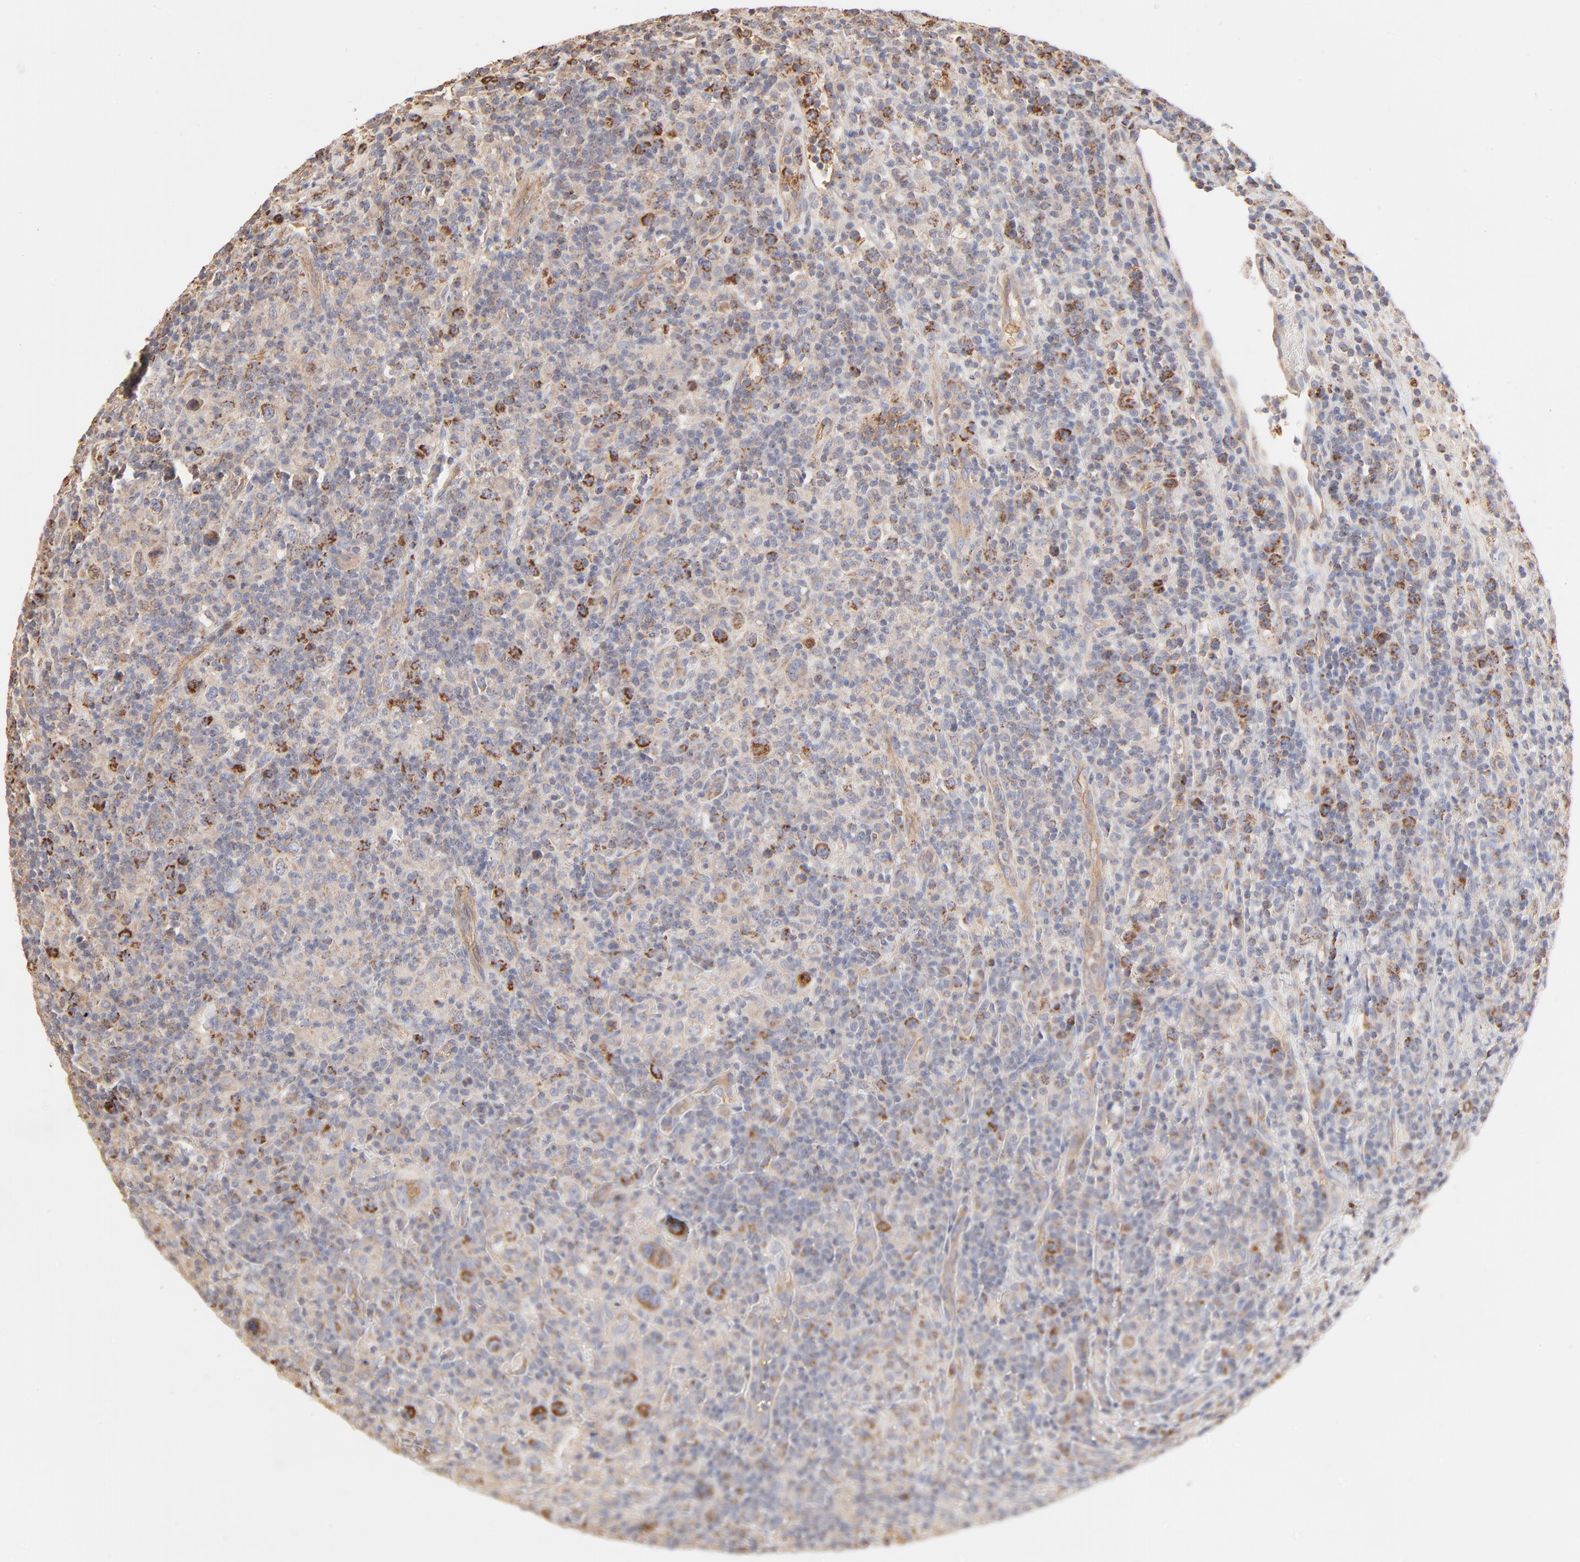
{"staining": {"intensity": "moderate", "quantity": "25%-75%", "location": "cytoplasmic/membranous"}, "tissue": "lymphoma", "cell_type": "Tumor cells", "image_type": "cancer", "snomed": [{"axis": "morphology", "description": "Hodgkin's disease, NOS"}, {"axis": "topography", "description": "Lymph node"}], "caption": "Human Hodgkin's disease stained with a brown dye demonstrates moderate cytoplasmic/membranous positive staining in approximately 25%-75% of tumor cells.", "gene": "SPTB", "patient": {"sex": "male", "age": 65}}